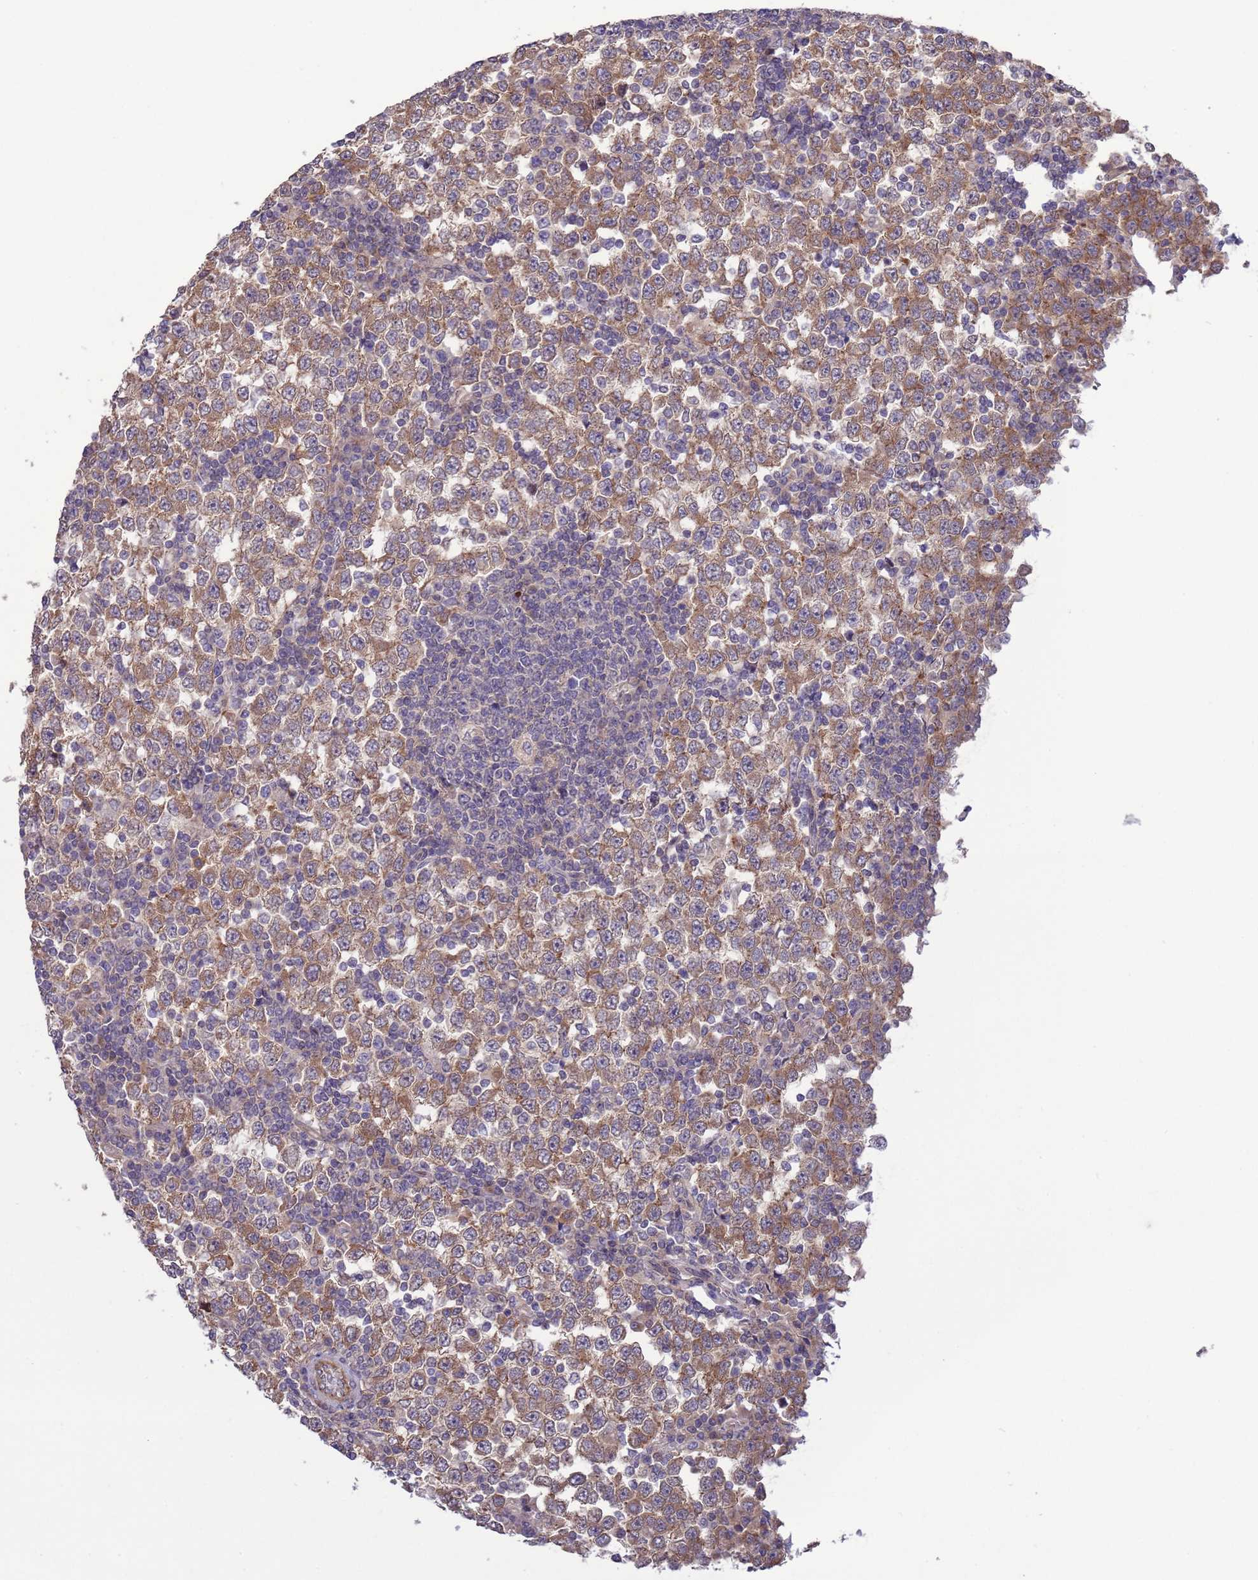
{"staining": {"intensity": "moderate", "quantity": ">75%", "location": "cytoplasmic/membranous"}, "tissue": "testis cancer", "cell_type": "Tumor cells", "image_type": "cancer", "snomed": [{"axis": "morphology", "description": "Seminoma, NOS"}, {"axis": "topography", "description": "Testis"}], "caption": "A brown stain highlights moderate cytoplasmic/membranous positivity of a protein in testis cancer (seminoma) tumor cells.", "gene": "GJA10", "patient": {"sex": "male", "age": 65}}